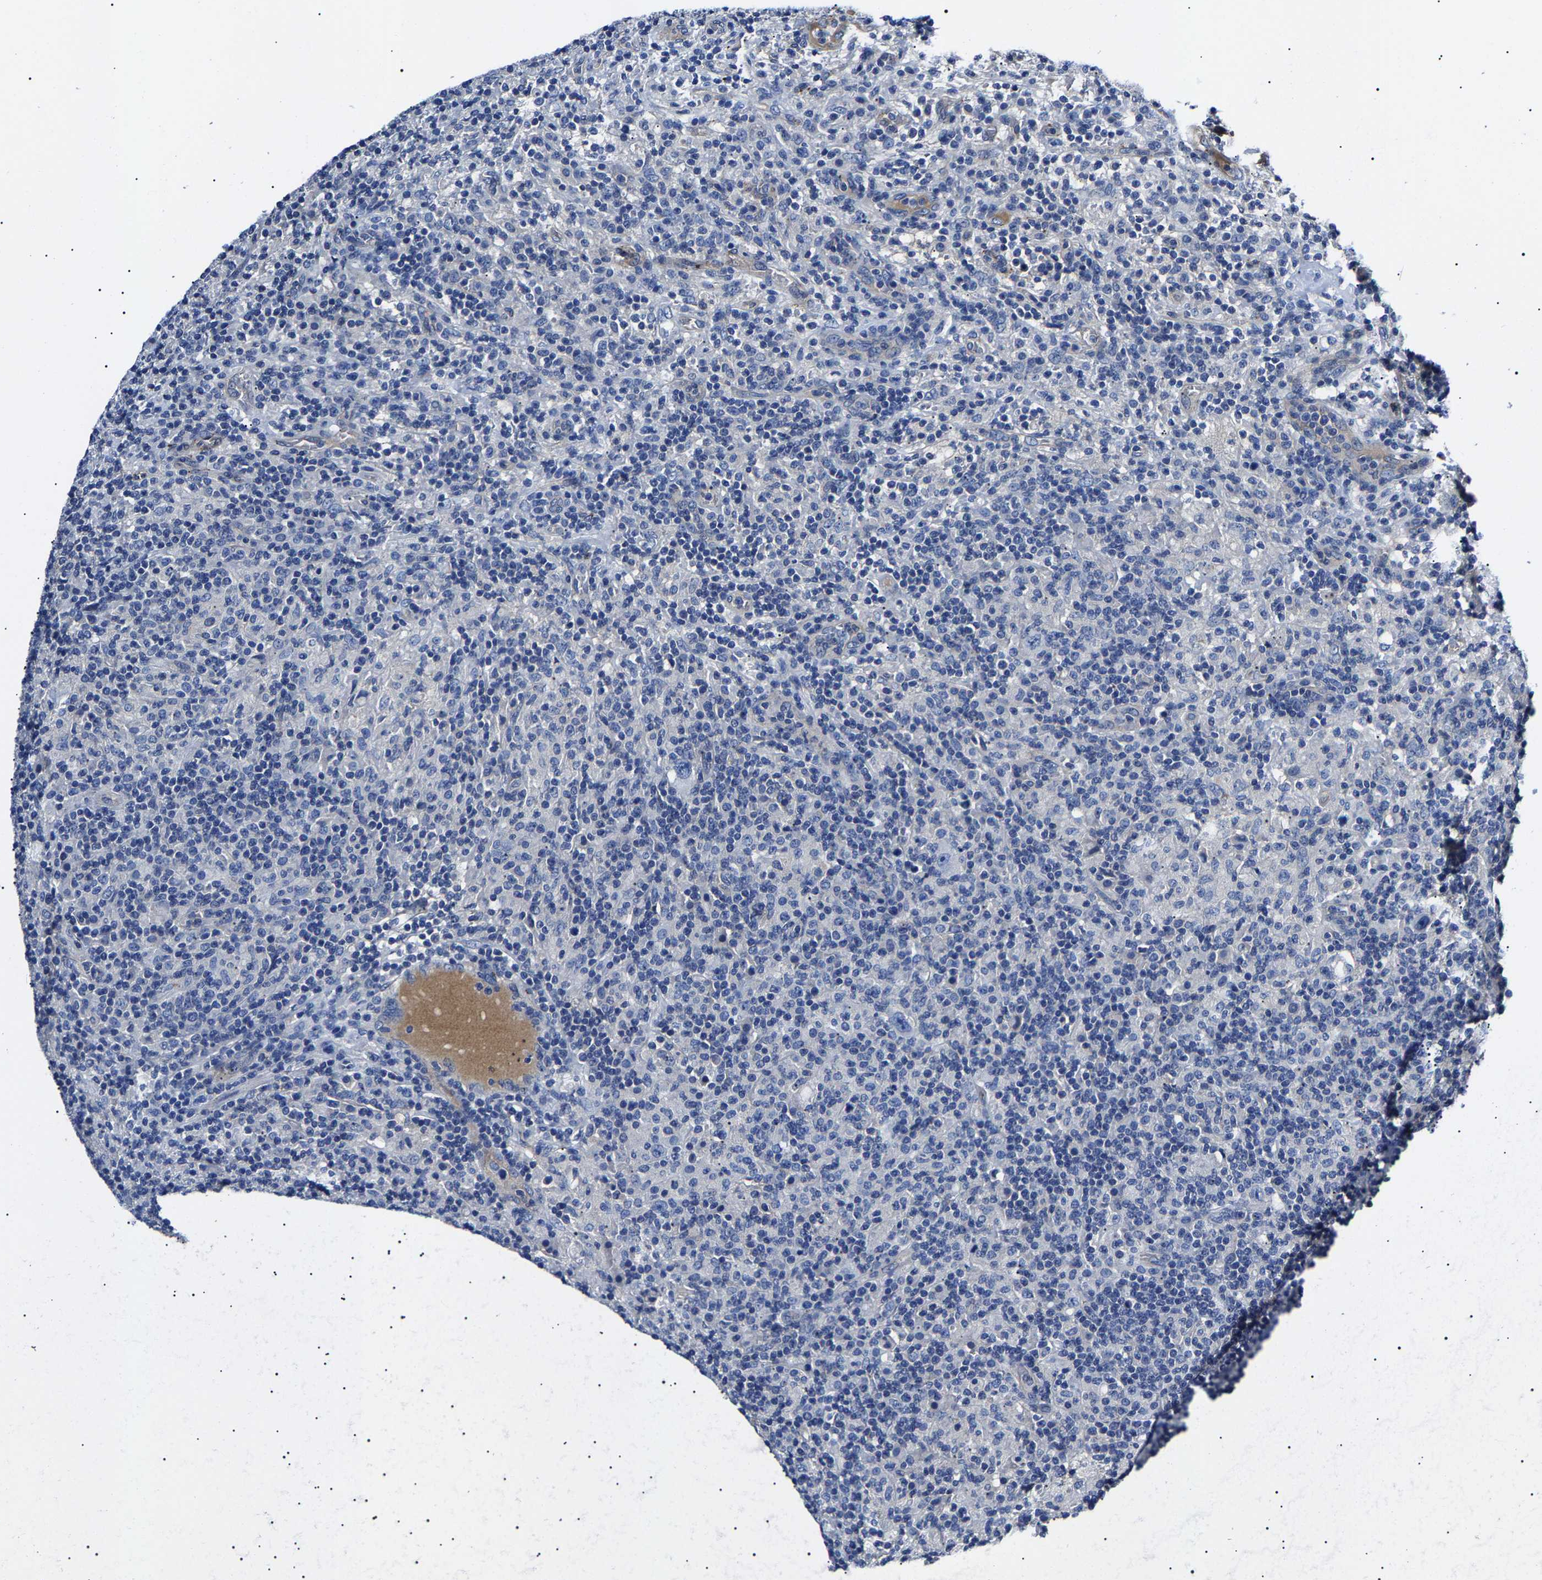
{"staining": {"intensity": "negative", "quantity": "none", "location": "none"}, "tissue": "lymphoma", "cell_type": "Tumor cells", "image_type": "cancer", "snomed": [{"axis": "morphology", "description": "Hodgkin's disease, NOS"}, {"axis": "topography", "description": "Lymph node"}], "caption": "This image is of Hodgkin's disease stained with IHC to label a protein in brown with the nuclei are counter-stained blue. There is no positivity in tumor cells. (Stains: DAB (3,3'-diaminobenzidine) immunohistochemistry with hematoxylin counter stain, Microscopy: brightfield microscopy at high magnification).", "gene": "KLHL42", "patient": {"sex": "male", "age": 70}}